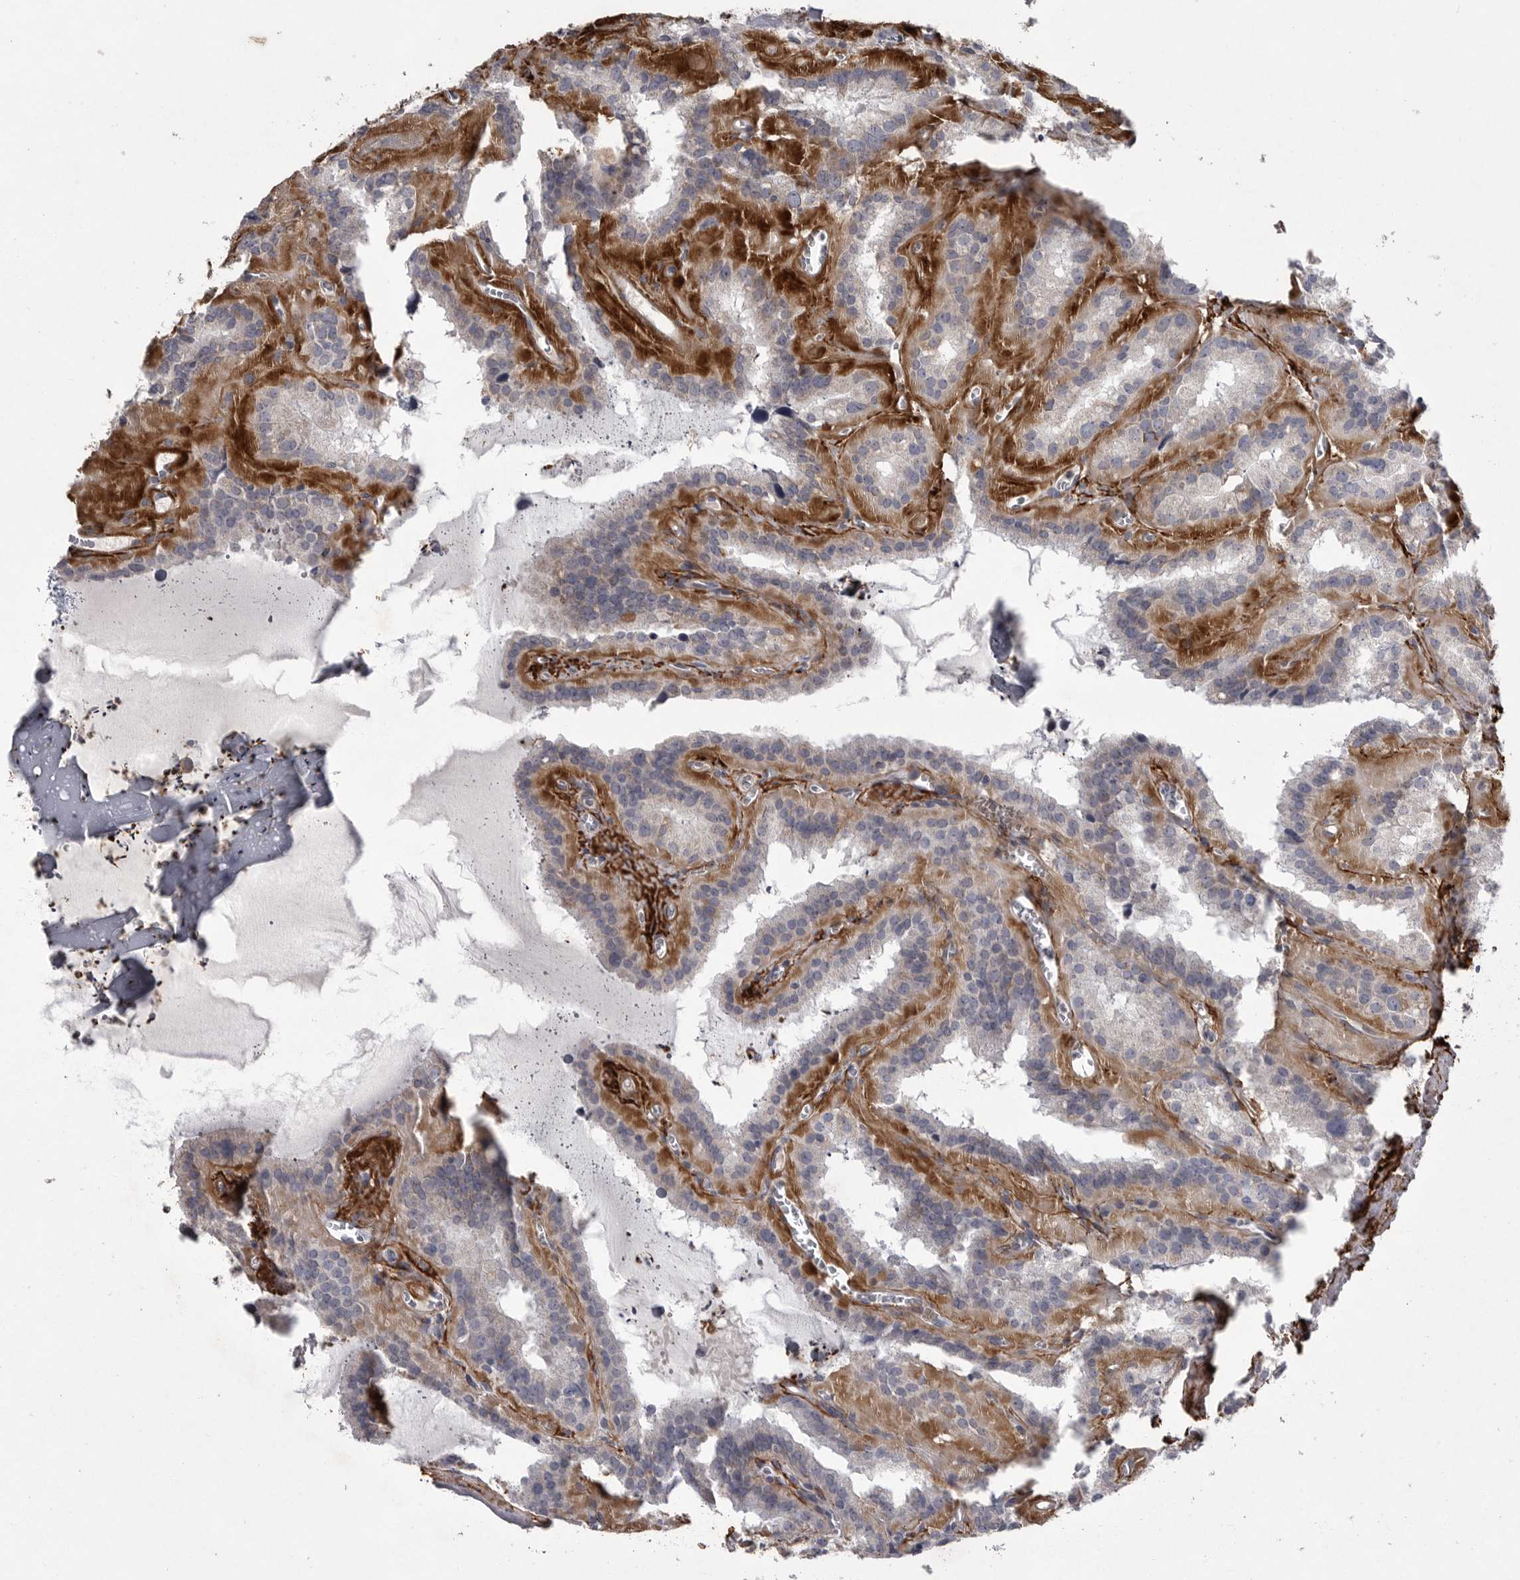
{"staining": {"intensity": "negative", "quantity": "none", "location": "none"}, "tissue": "seminal vesicle", "cell_type": "Glandular cells", "image_type": "normal", "snomed": [{"axis": "morphology", "description": "Normal tissue, NOS"}, {"axis": "topography", "description": "Prostate"}, {"axis": "topography", "description": "Seminal veicle"}], "caption": "Protein analysis of normal seminal vesicle shows no significant expression in glandular cells.", "gene": "CRP", "patient": {"sex": "male", "age": 59}}